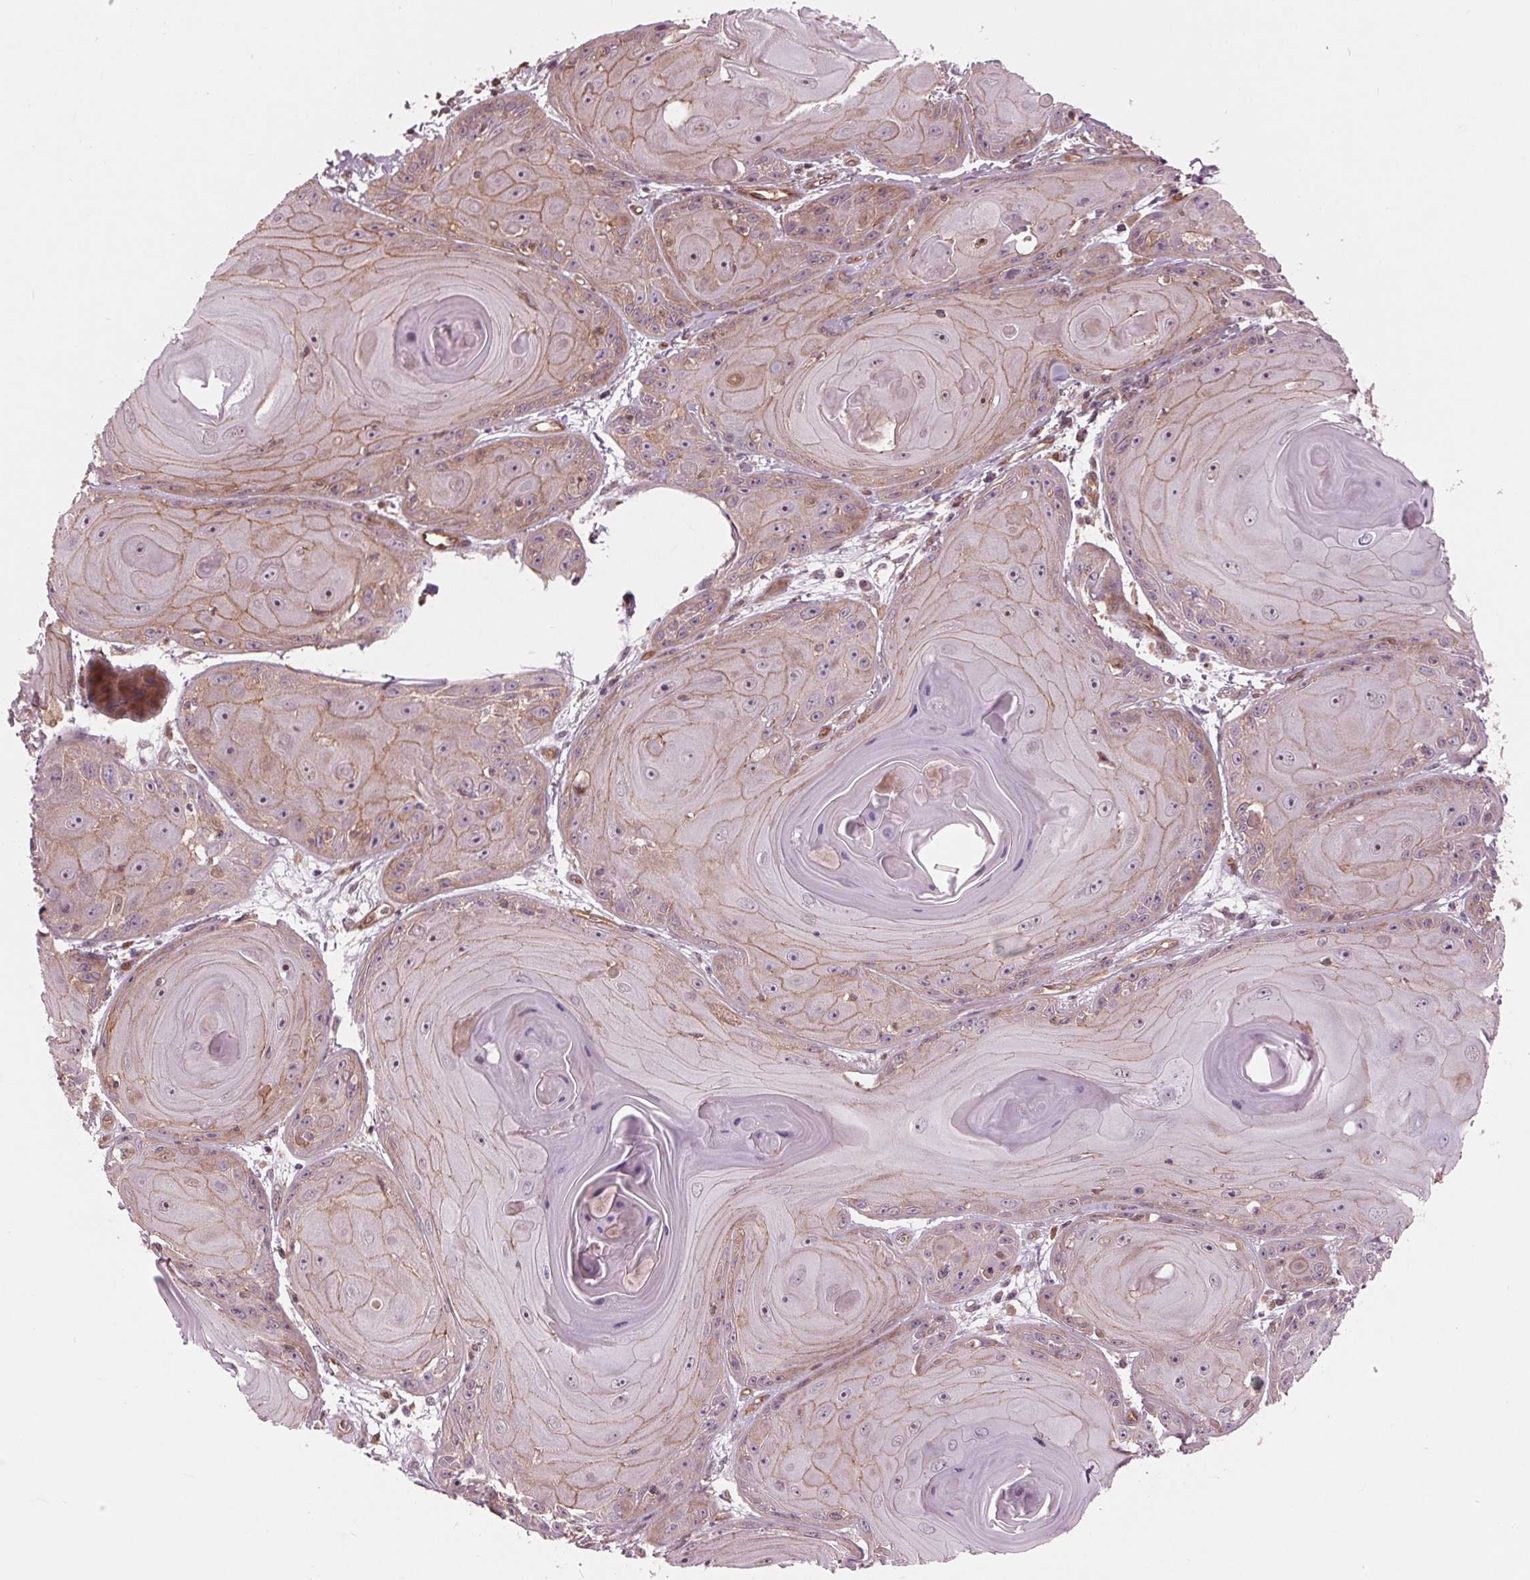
{"staining": {"intensity": "moderate", "quantity": "25%-75%", "location": "cytoplasmic/membranous"}, "tissue": "skin cancer", "cell_type": "Tumor cells", "image_type": "cancer", "snomed": [{"axis": "morphology", "description": "Squamous cell carcinoma, NOS"}, {"axis": "topography", "description": "Skin"}, {"axis": "topography", "description": "Vulva"}], "caption": "Human skin cancer (squamous cell carcinoma) stained for a protein (brown) shows moderate cytoplasmic/membranous positive expression in about 25%-75% of tumor cells.", "gene": "TXNIP", "patient": {"sex": "female", "age": 85}}